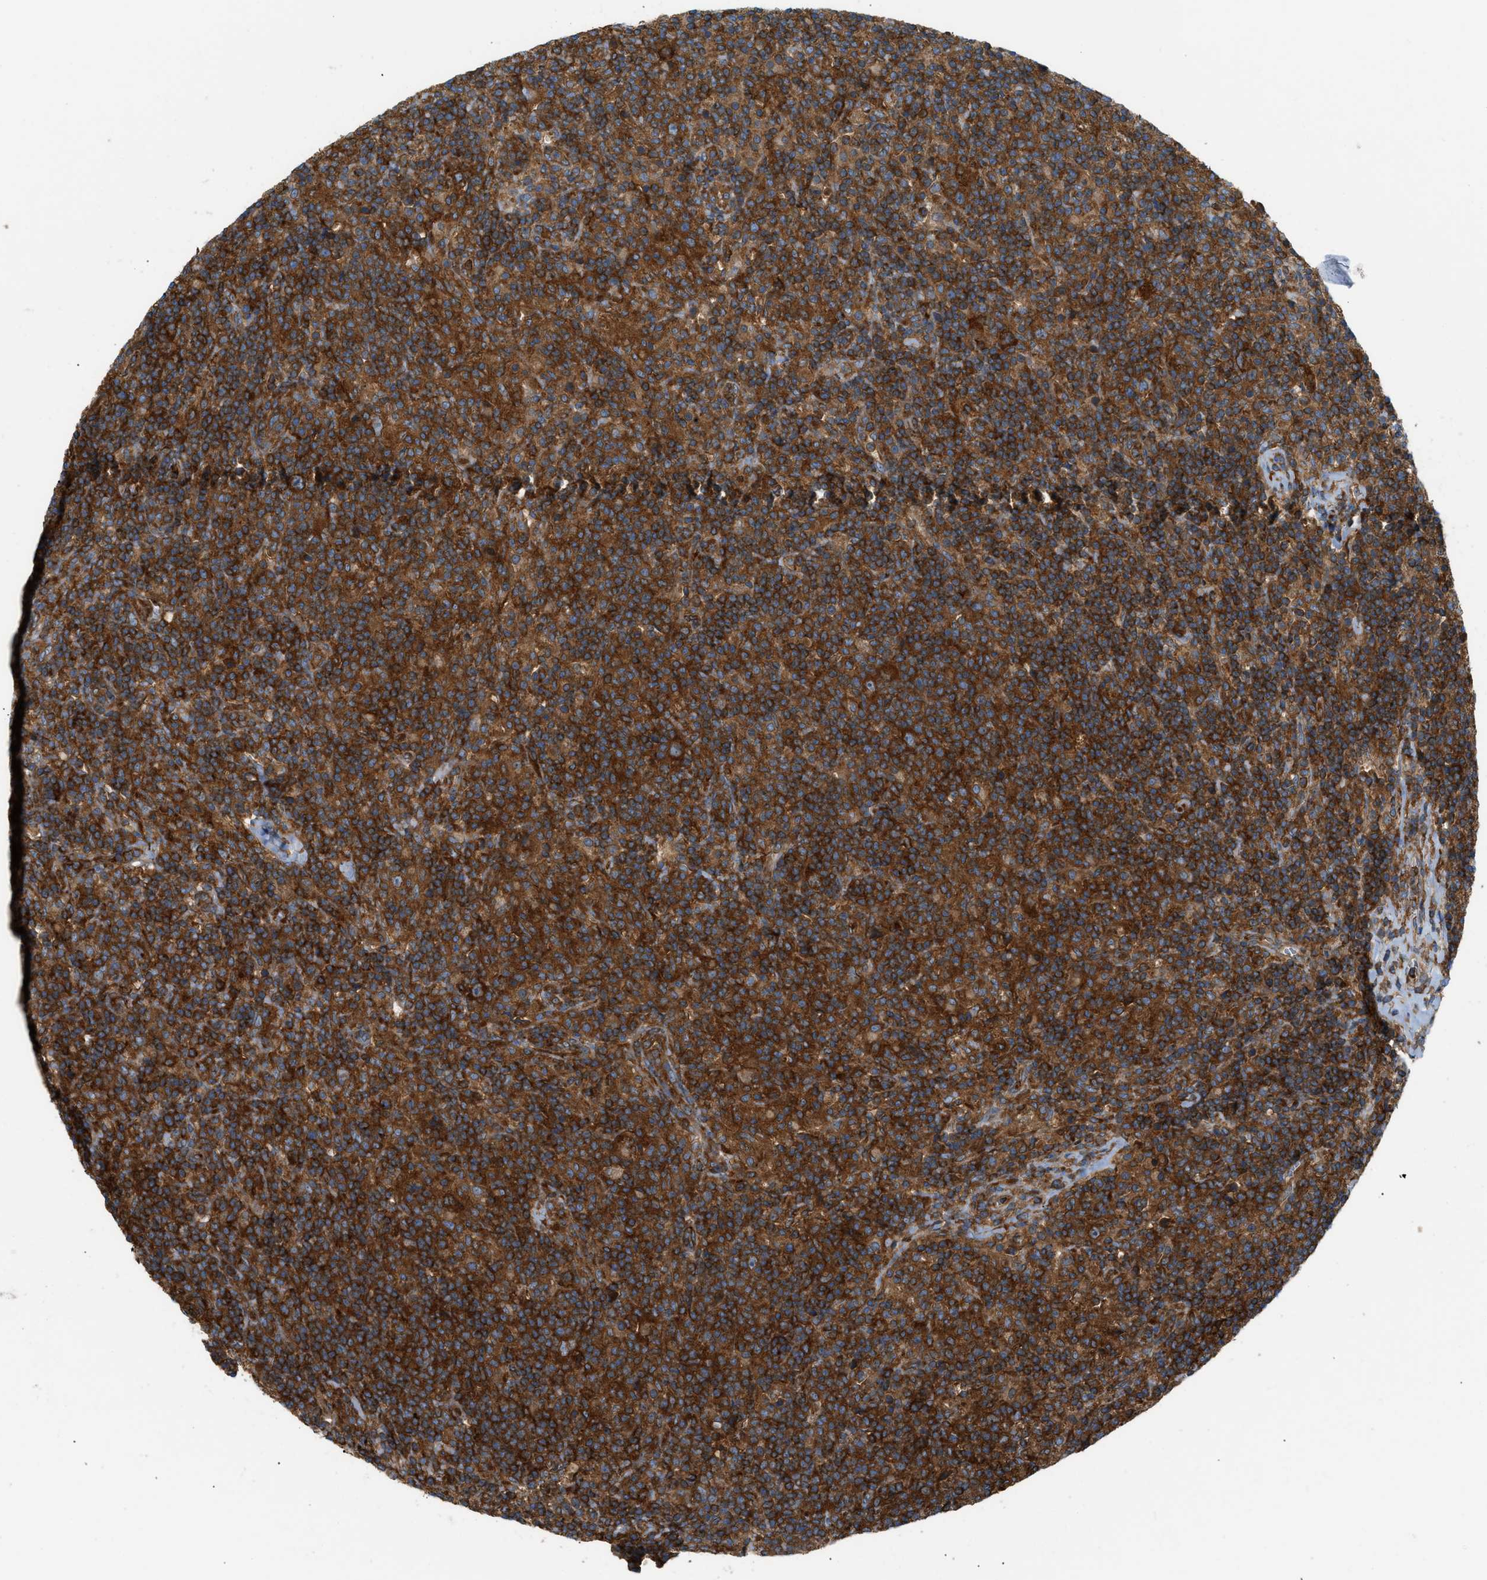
{"staining": {"intensity": "strong", "quantity": ">75%", "location": "cytoplasmic/membranous"}, "tissue": "lymphoma", "cell_type": "Tumor cells", "image_type": "cancer", "snomed": [{"axis": "morphology", "description": "Hodgkin's disease, NOS"}, {"axis": "topography", "description": "Lymph node"}], "caption": "An immunohistochemistry (IHC) photomicrograph of neoplastic tissue is shown. Protein staining in brown highlights strong cytoplasmic/membranous positivity in Hodgkin's disease within tumor cells. (brown staining indicates protein expression, while blue staining denotes nuclei).", "gene": "GPAT4", "patient": {"sex": "male", "age": 70}}